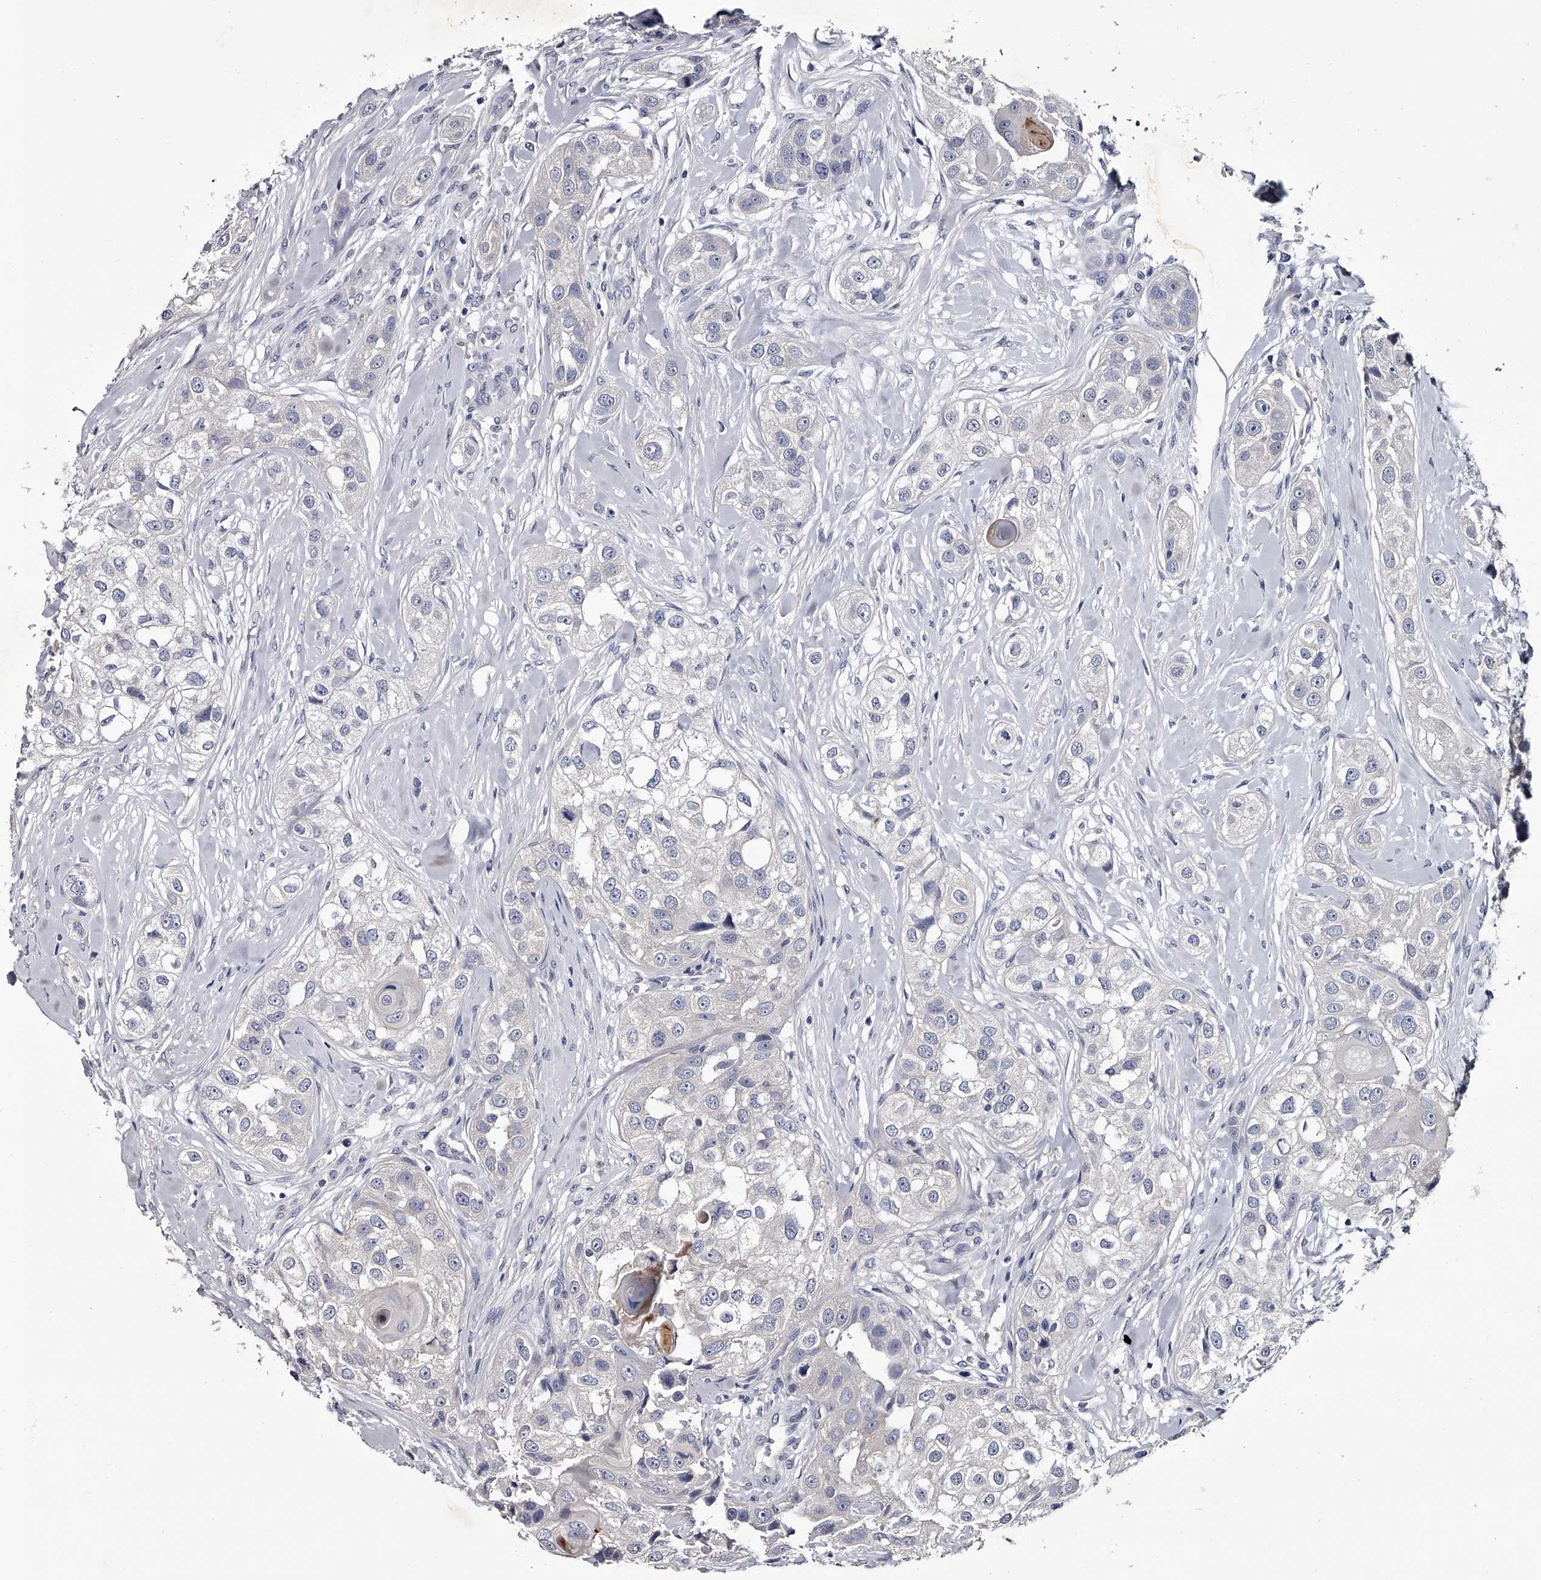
{"staining": {"intensity": "negative", "quantity": "none", "location": "none"}, "tissue": "head and neck cancer", "cell_type": "Tumor cells", "image_type": "cancer", "snomed": [{"axis": "morphology", "description": "Normal tissue, NOS"}, {"axis": "morphology", "description": "Squamous cell carcinoma, NOS"}, {"axis": "topography", "description": "Skeletal muscle"}, {"axis": "topography", "description": "Head-Neck"}], "caption": "The micrograph displays no significant staining in tumor cells of squamous cell carcinoma (head and neck).", "gene": "GAPVD1", "patient": {"sex": "male", "age": 51}}